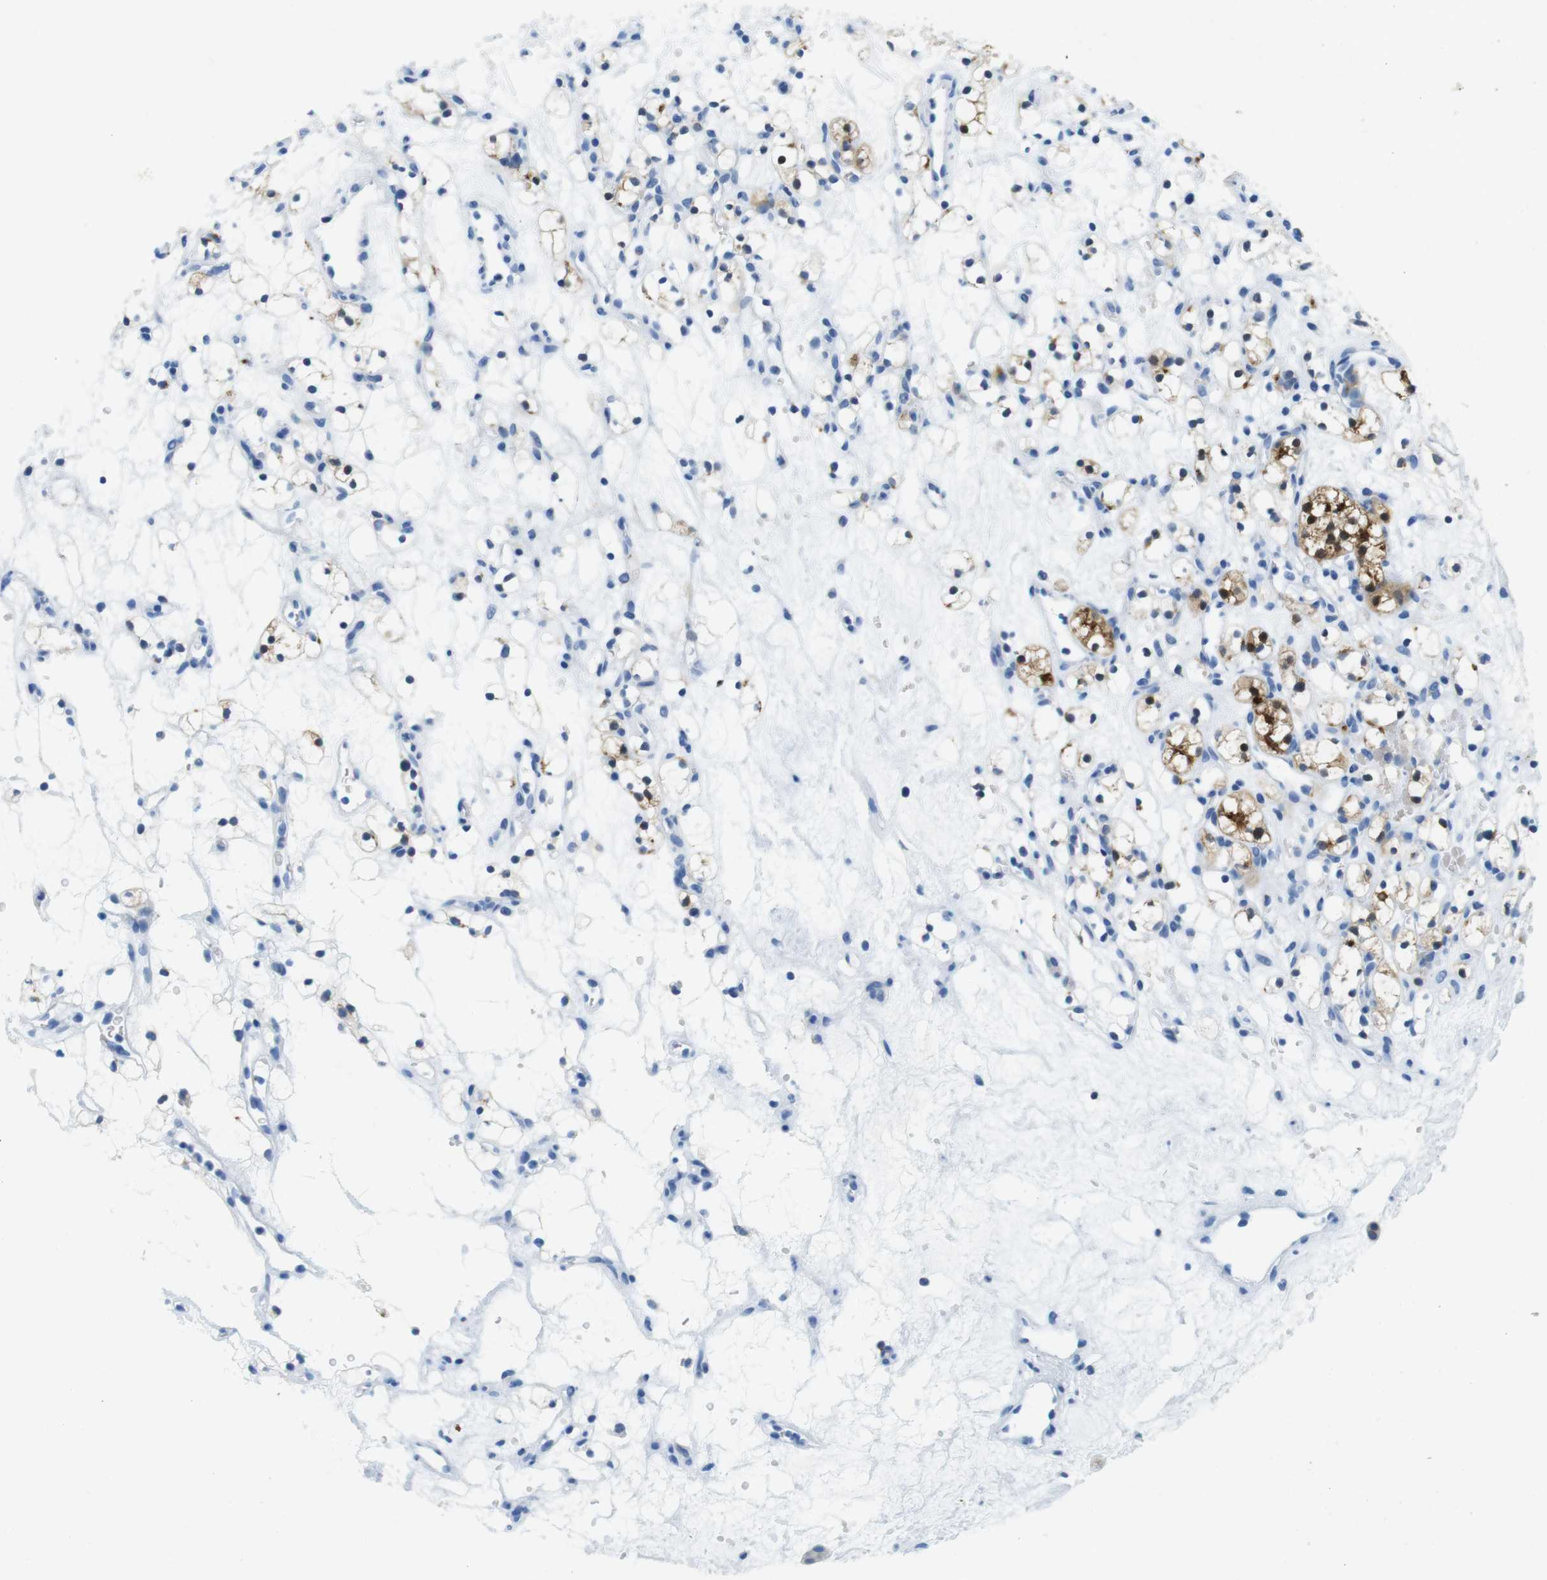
{"staining": {"intensity": "moderate", "quantity": "<25%", "location": "cytoplasmic/membranous,nuclear"}, "tissue": "renal cancer", "cell_type": "Tumor cells", "image_type": "cancer", "snomed": [{"axis": "morphology", "description": "Adenocarcinoma, NOS"}, {"axis": "topography", "description": "Kidney"}], "caption": "An IHC photomicrograph of neoplastic tissue is shown. Protein staining in brown highlights moderate cytoplasmic/membranous and nuclear positivity in renal cancer (adenocarcinoma) within tumor cells.", "gene": "TFAP2C", "patient": {"sex": "female", "age": 60}}